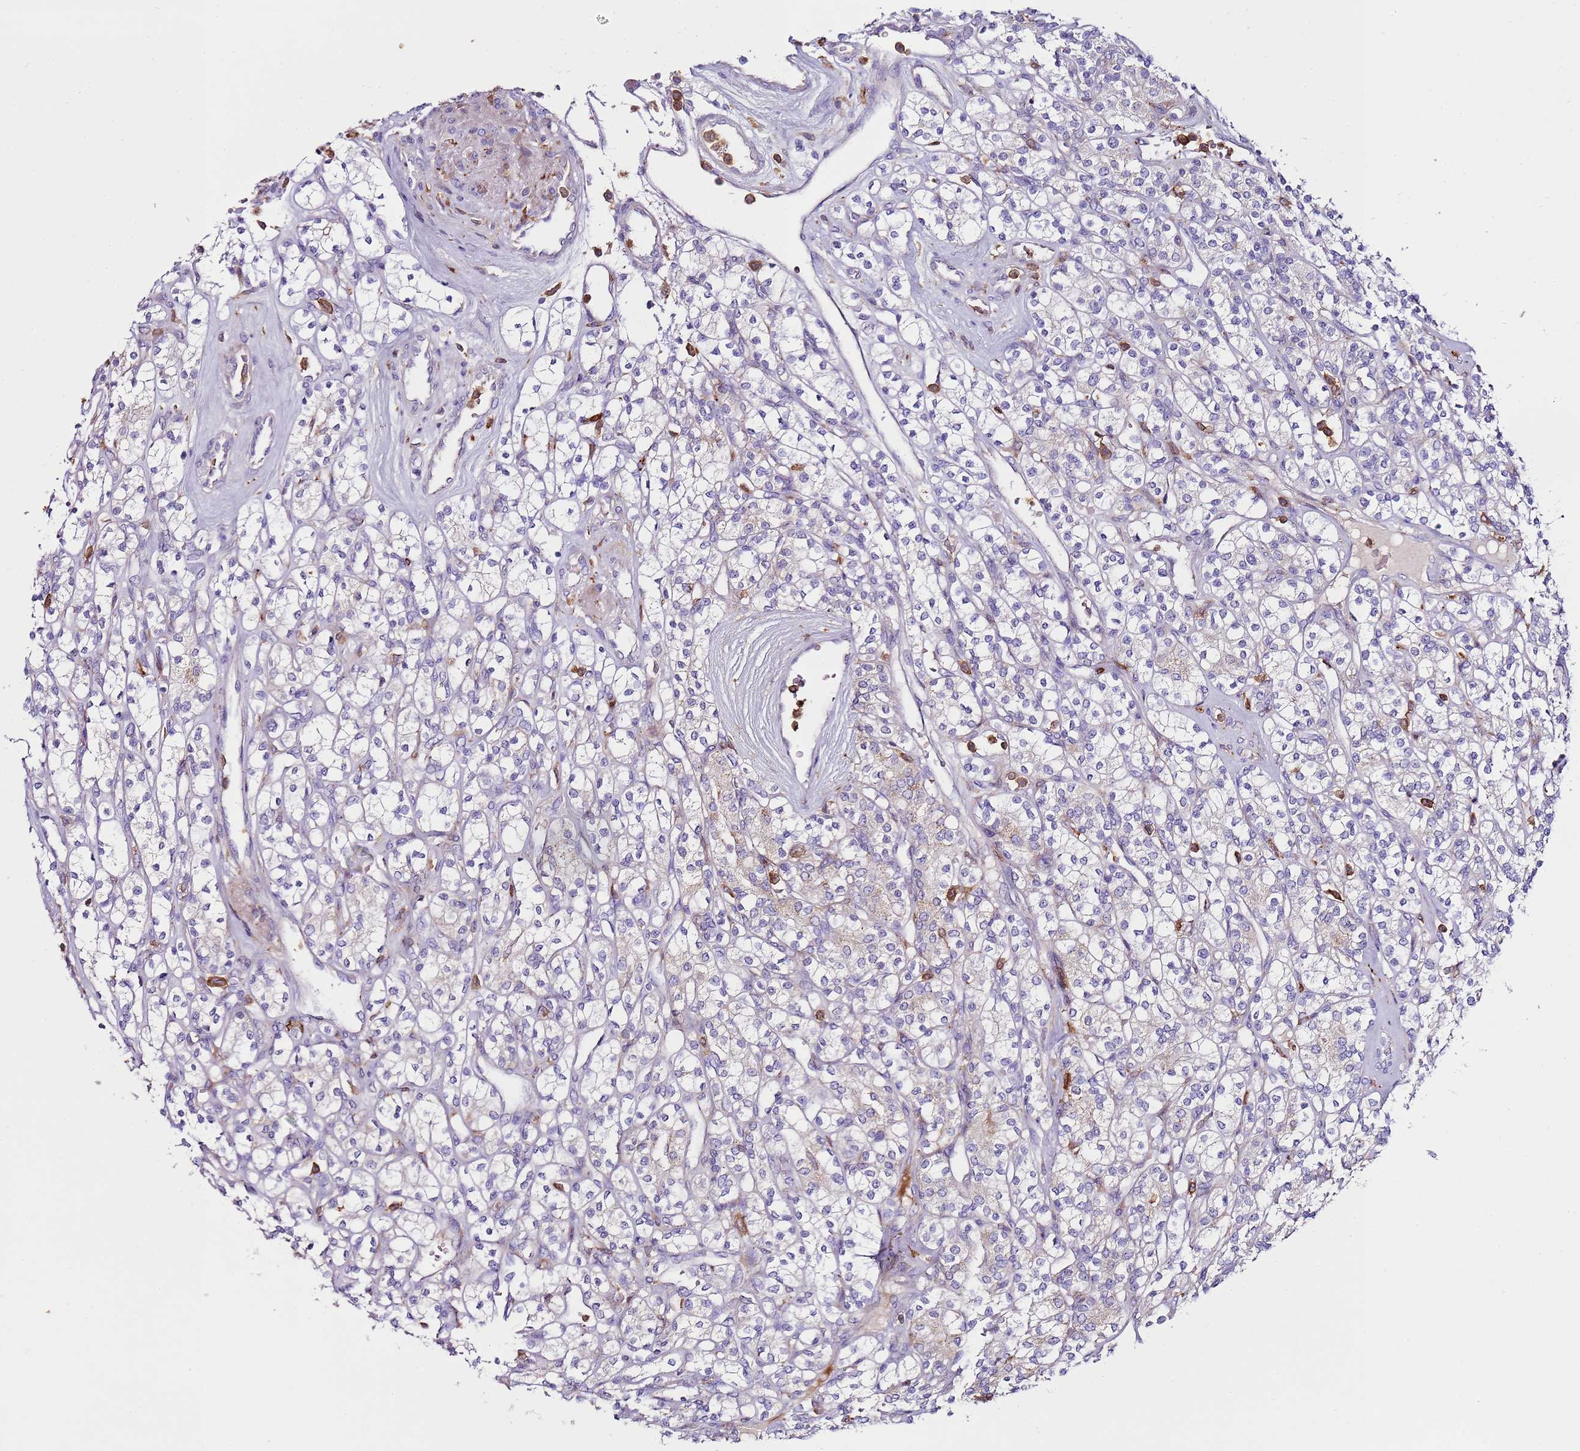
{"staining": {"intensity": "negative", "quantity": "none", "location": "none"}, "tissue": "renal cancer", "cell_type": "Tumor cells", "image_type": "cancer", "snomed": [{"axis": "morphology", "description": "Adenocarcinoma, NOS"}, {"axis": "topography", "description": "Kidney"}], "caption": "The IHC photomicrograph has no significant staining in tumor cells of renal cancer tissue.", "gene": "TTPAL", "patient": {"sex": "male", "age": 77}}